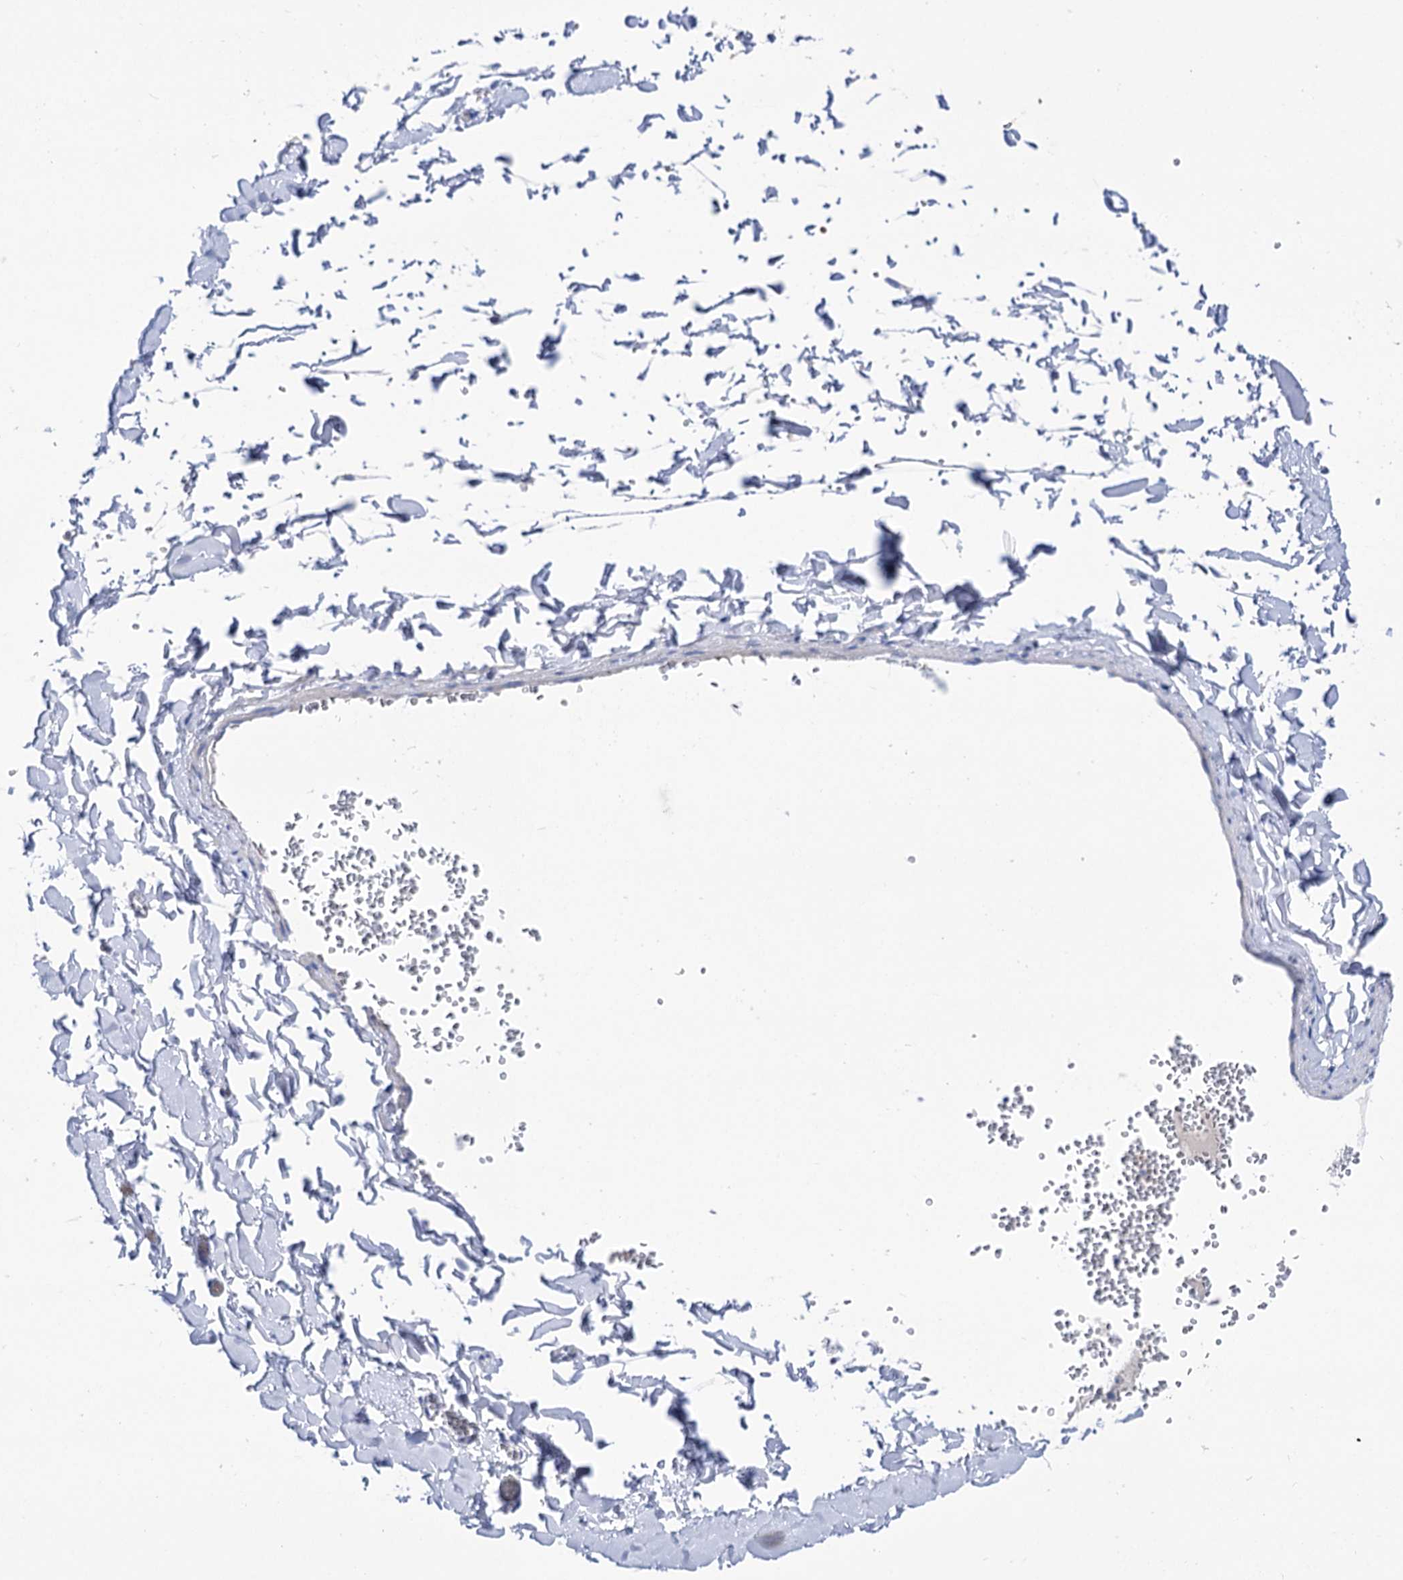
{"staining": {"intensity": "negative", "quantity": "none", "location": "none"}, "tissue": "adipose tissue", "cell_type": "Adipocytes", "image_type": "normal", "snomed": [{"axis": "morphology", "description": "Normal tissue, NOS"}, {"axis": "topography", "description": "Gallbladder"}, {"axis": "topography", "description": "Peripheral nerve tissue"}], "caption": "Immunohistochemistry (IHC) micrograph of unremarkable adipose tissue stained for a protein (brown), which reveals no expression in adipocytes. The staining is performed using DAB (3,3'-diaminobenzidine) brown chromogen with nuclei counter-stained in using hematoxylin.", "gene": "YARS2", "patient": {"sex": "male", "age": 38}}